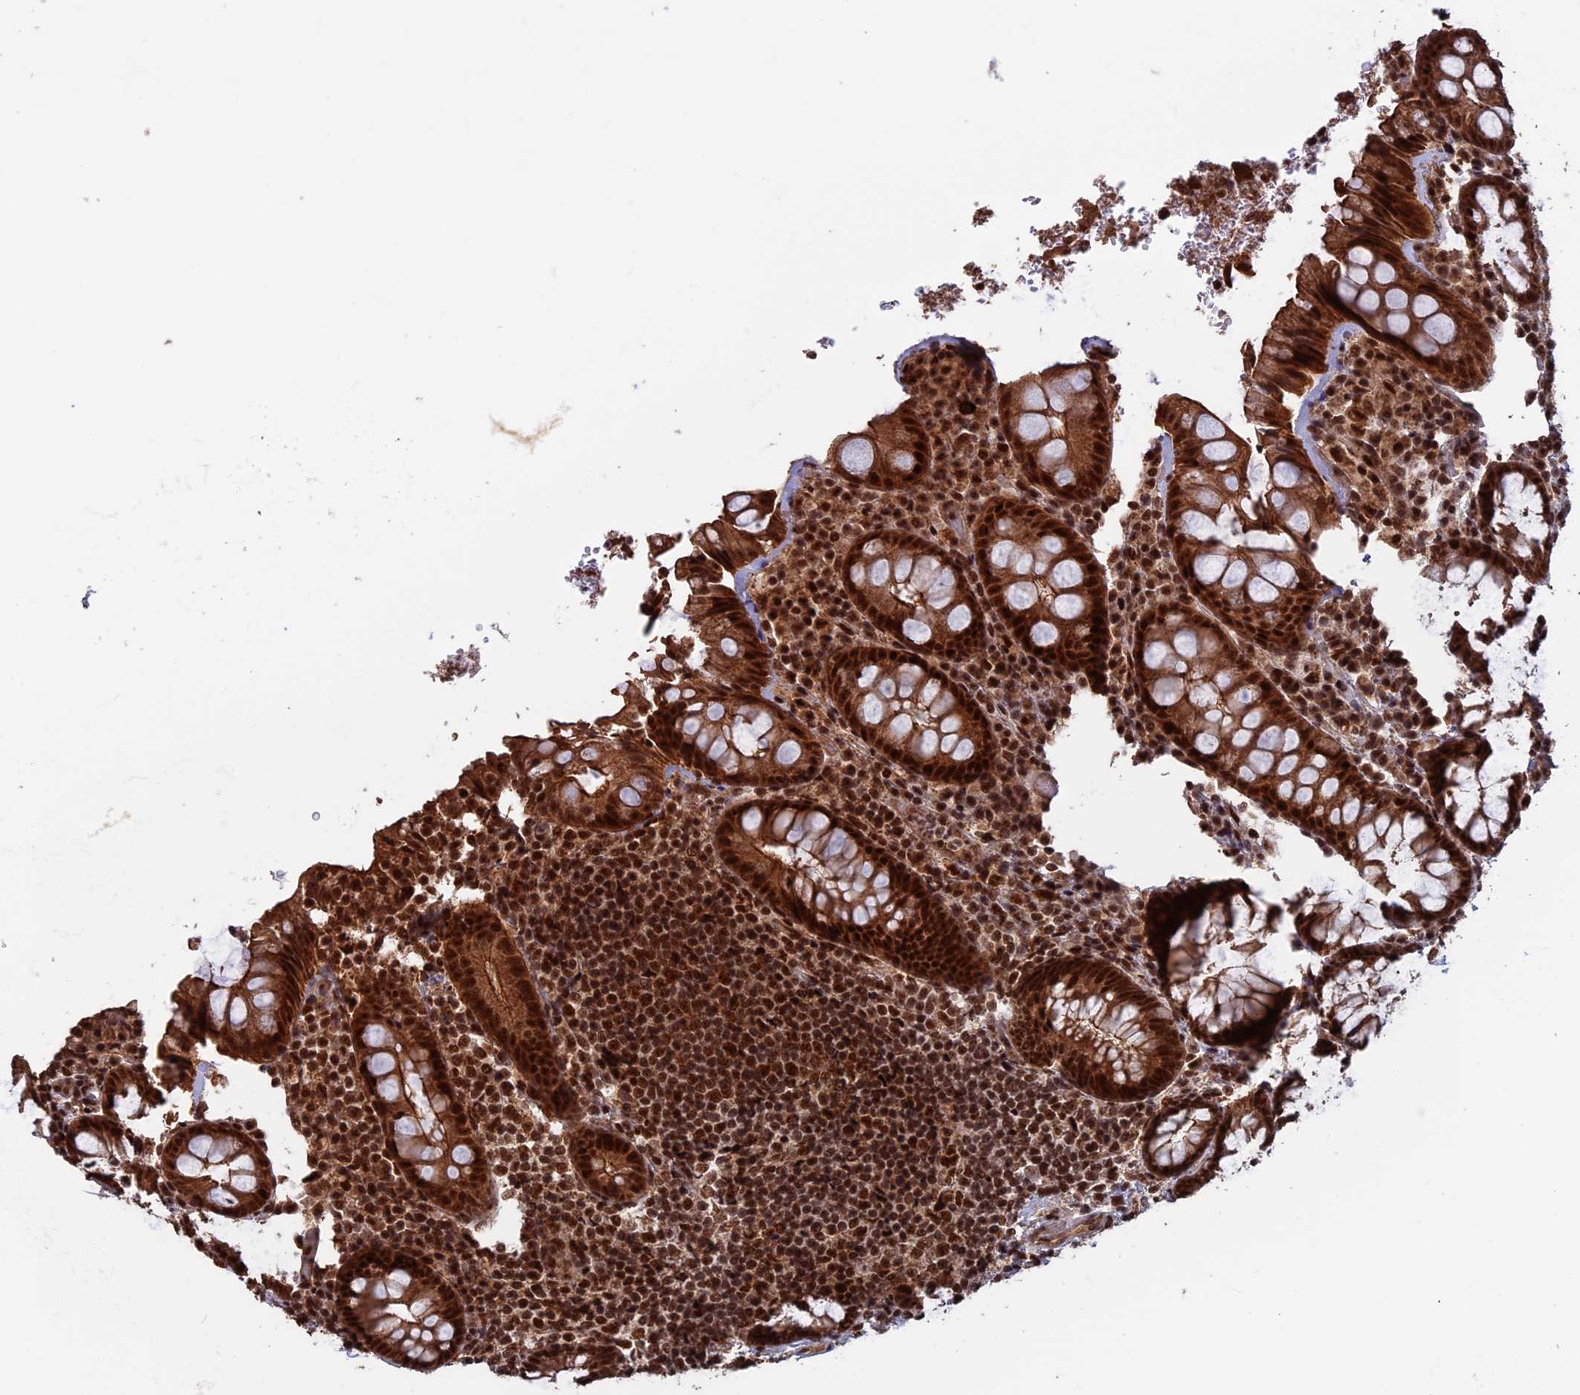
{"staining": {"intensity": "strong", "quantity": ">75%", "location": "cytoplasmic/membranous,nuclear"}, "tissue": "rectum", "cell_type": "Glandular cells", "image_type": "normal", "snomed": [{"axis": "morphology", "description": "Normal tissue, NOS"}, {"axis": "topography", "description": "Rectum"}], "caption": "Glandular cells demonstrate high levels of strong cytoplasmic/membranous,nuclear positivity in about >75% of cells in benign rectum.", "gene": "CACTIN", "patient": {"sex": "male", "age": 83}}